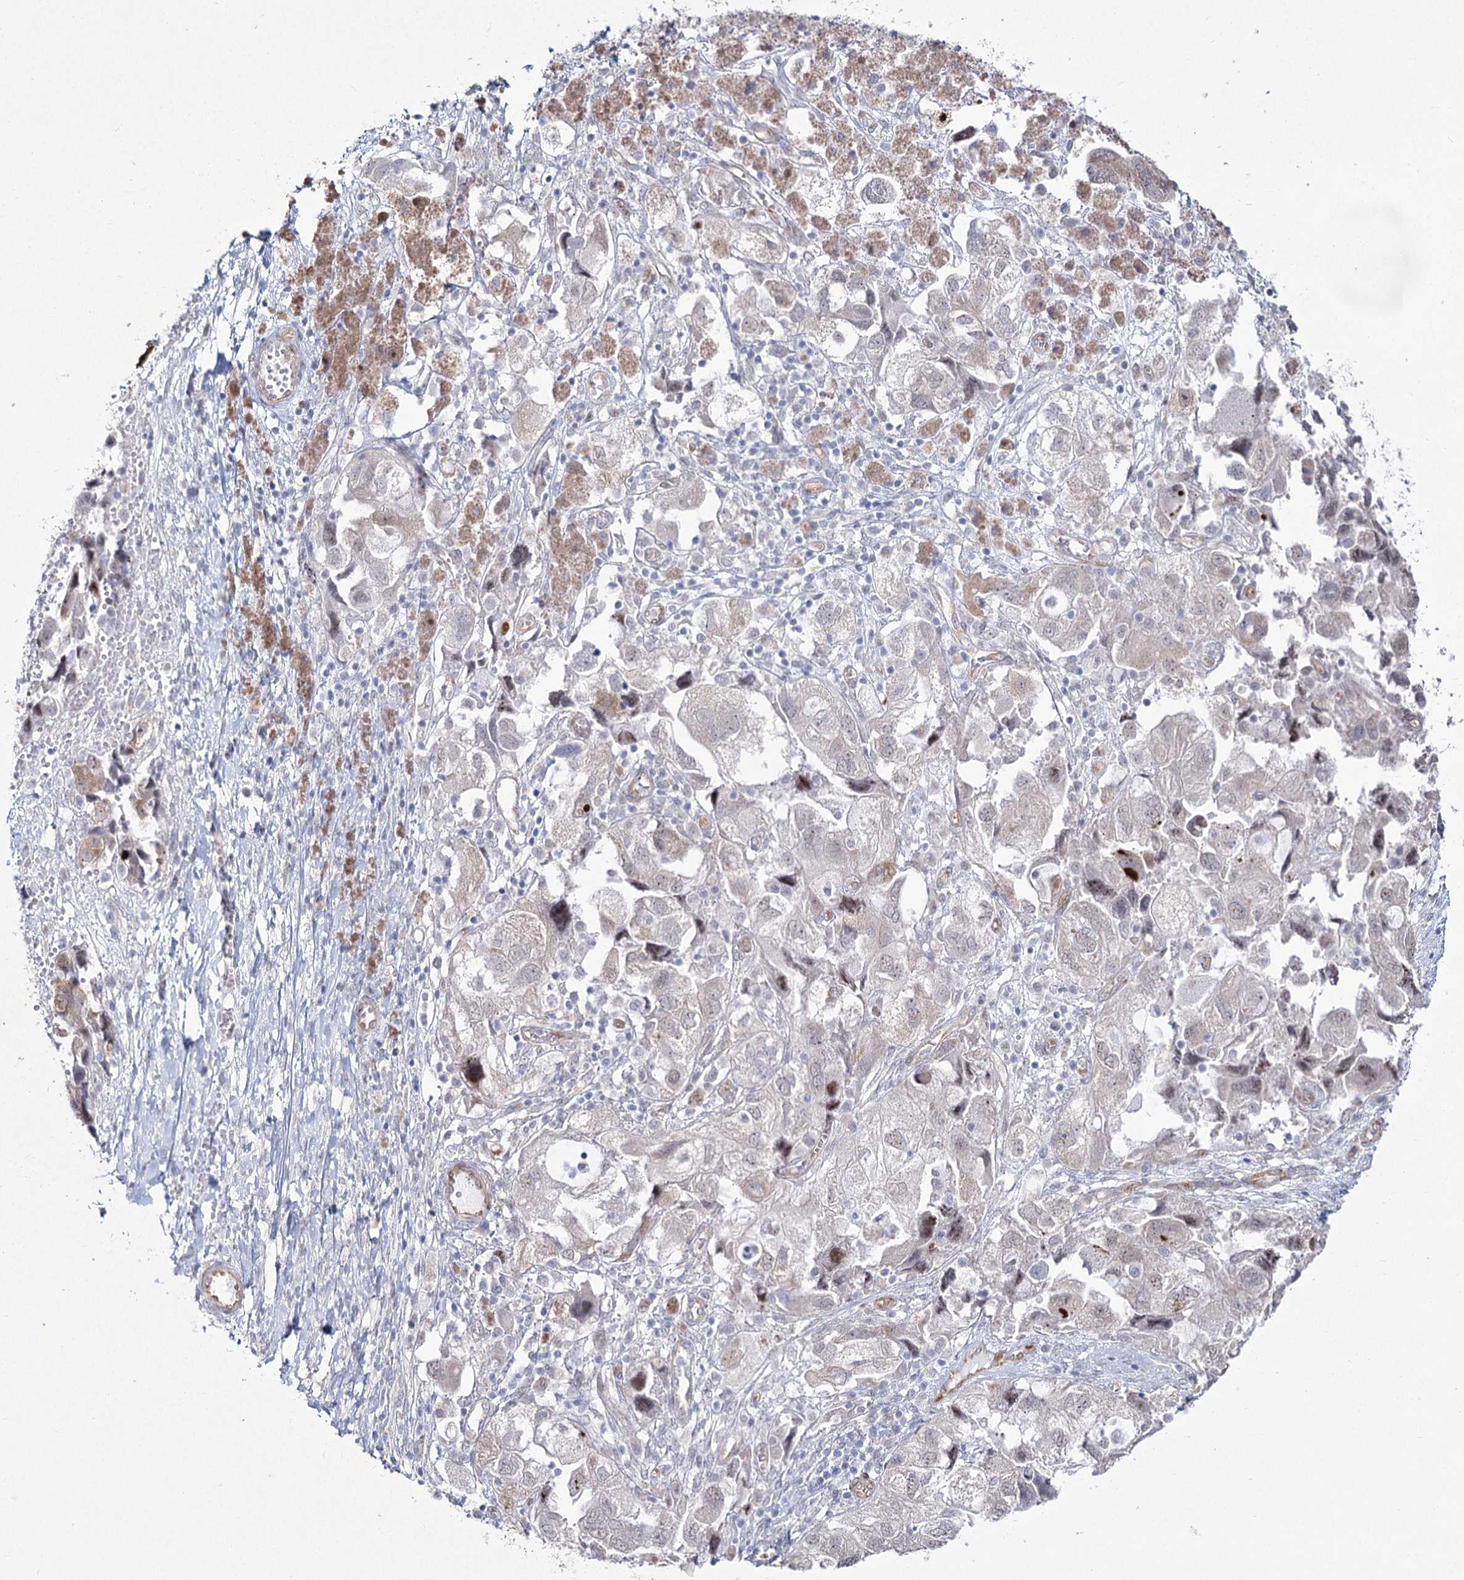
{"staining": {"intensity": "moderate", "quantity": "<25%", "location": "nuclear"}, "tissue": "ovarian cancer", "cell_type": "Tumor cells", "image_type": "cancer", "snomed": [{"axis": "morphology", "description": "Carcinoma, NOS"}, {"axis": "morphology", "description": "Cystadenocarcinoma, serous, NOS"}, {"axis": "topography", "description": "Ovary"}], "caption": "Protein positivity by immunohistochemistry (IHC) demonstrates moderate nuclear positivity in approximately <25% of tumor cells in ovarian cancer. Immunohistochemistry (ihc) stains the protein in brown and the nuclei are stained blue.", "gene": "YBX3", "patient": {"sex": "female", "age": 69}}